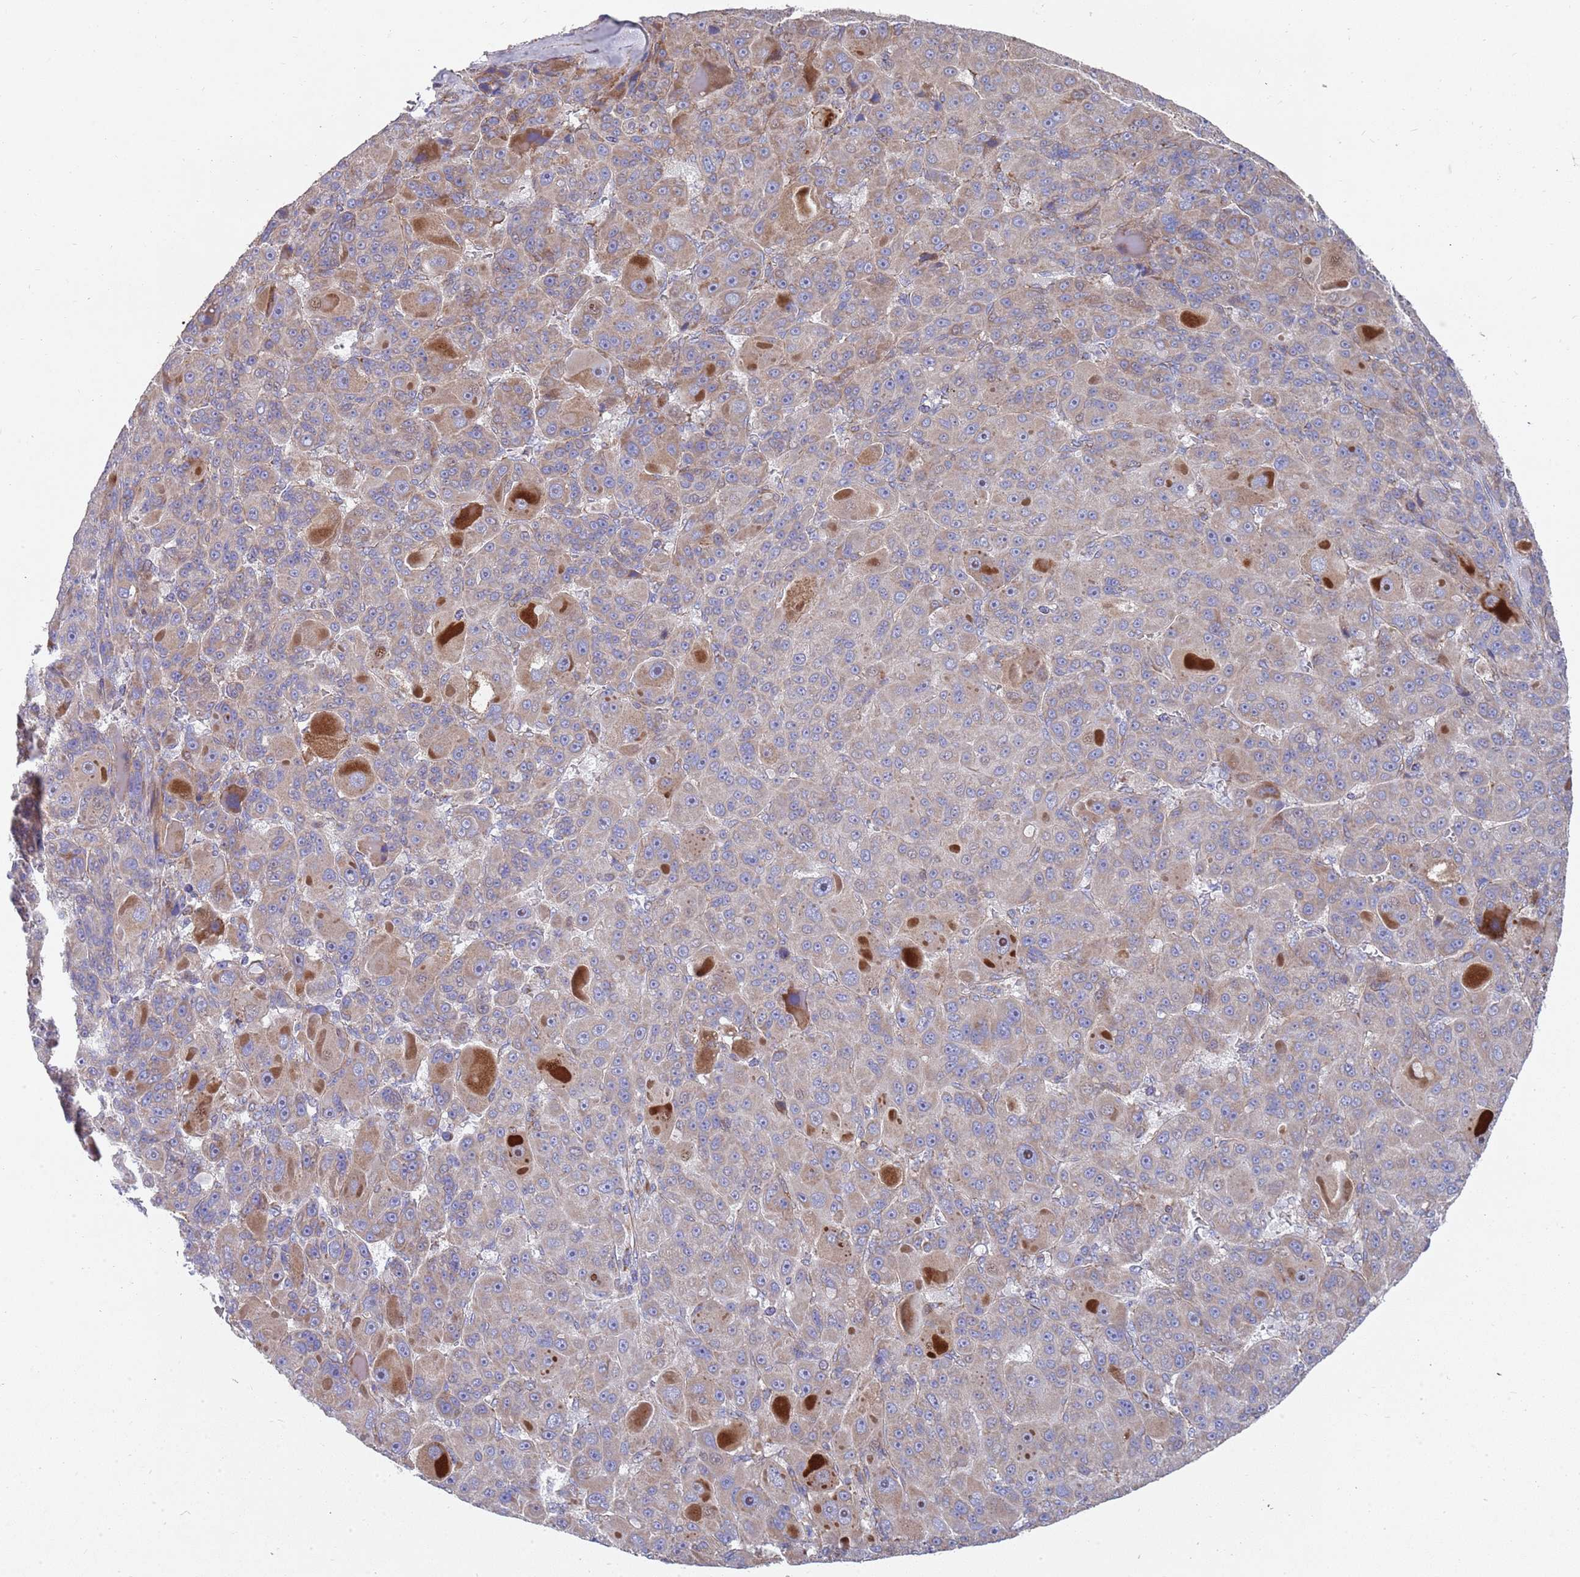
{"staining": {"intensity": "moderate", "quantity": ">75%", "location": "cytoplasmic/membranous"}, "tissue": "liver cancer", "cell_type": "Tumor cells", "image_type": "cancer", "snomed": [{"axis": "morphology", "description": "Carcinoma, Hepatocellular, NOS"}, {"axis": "topography", "description": "Liver"}], "caption": "IHC histopathology image of liver hepatocellular carcinoma stained for a protein (brown), which shows medium levels of moderate cytoplasmic/membranous expression in approximately >75% of tumor cells.", "gene": "WDFY3", "patient": {"sex": "male", "age": 76}}